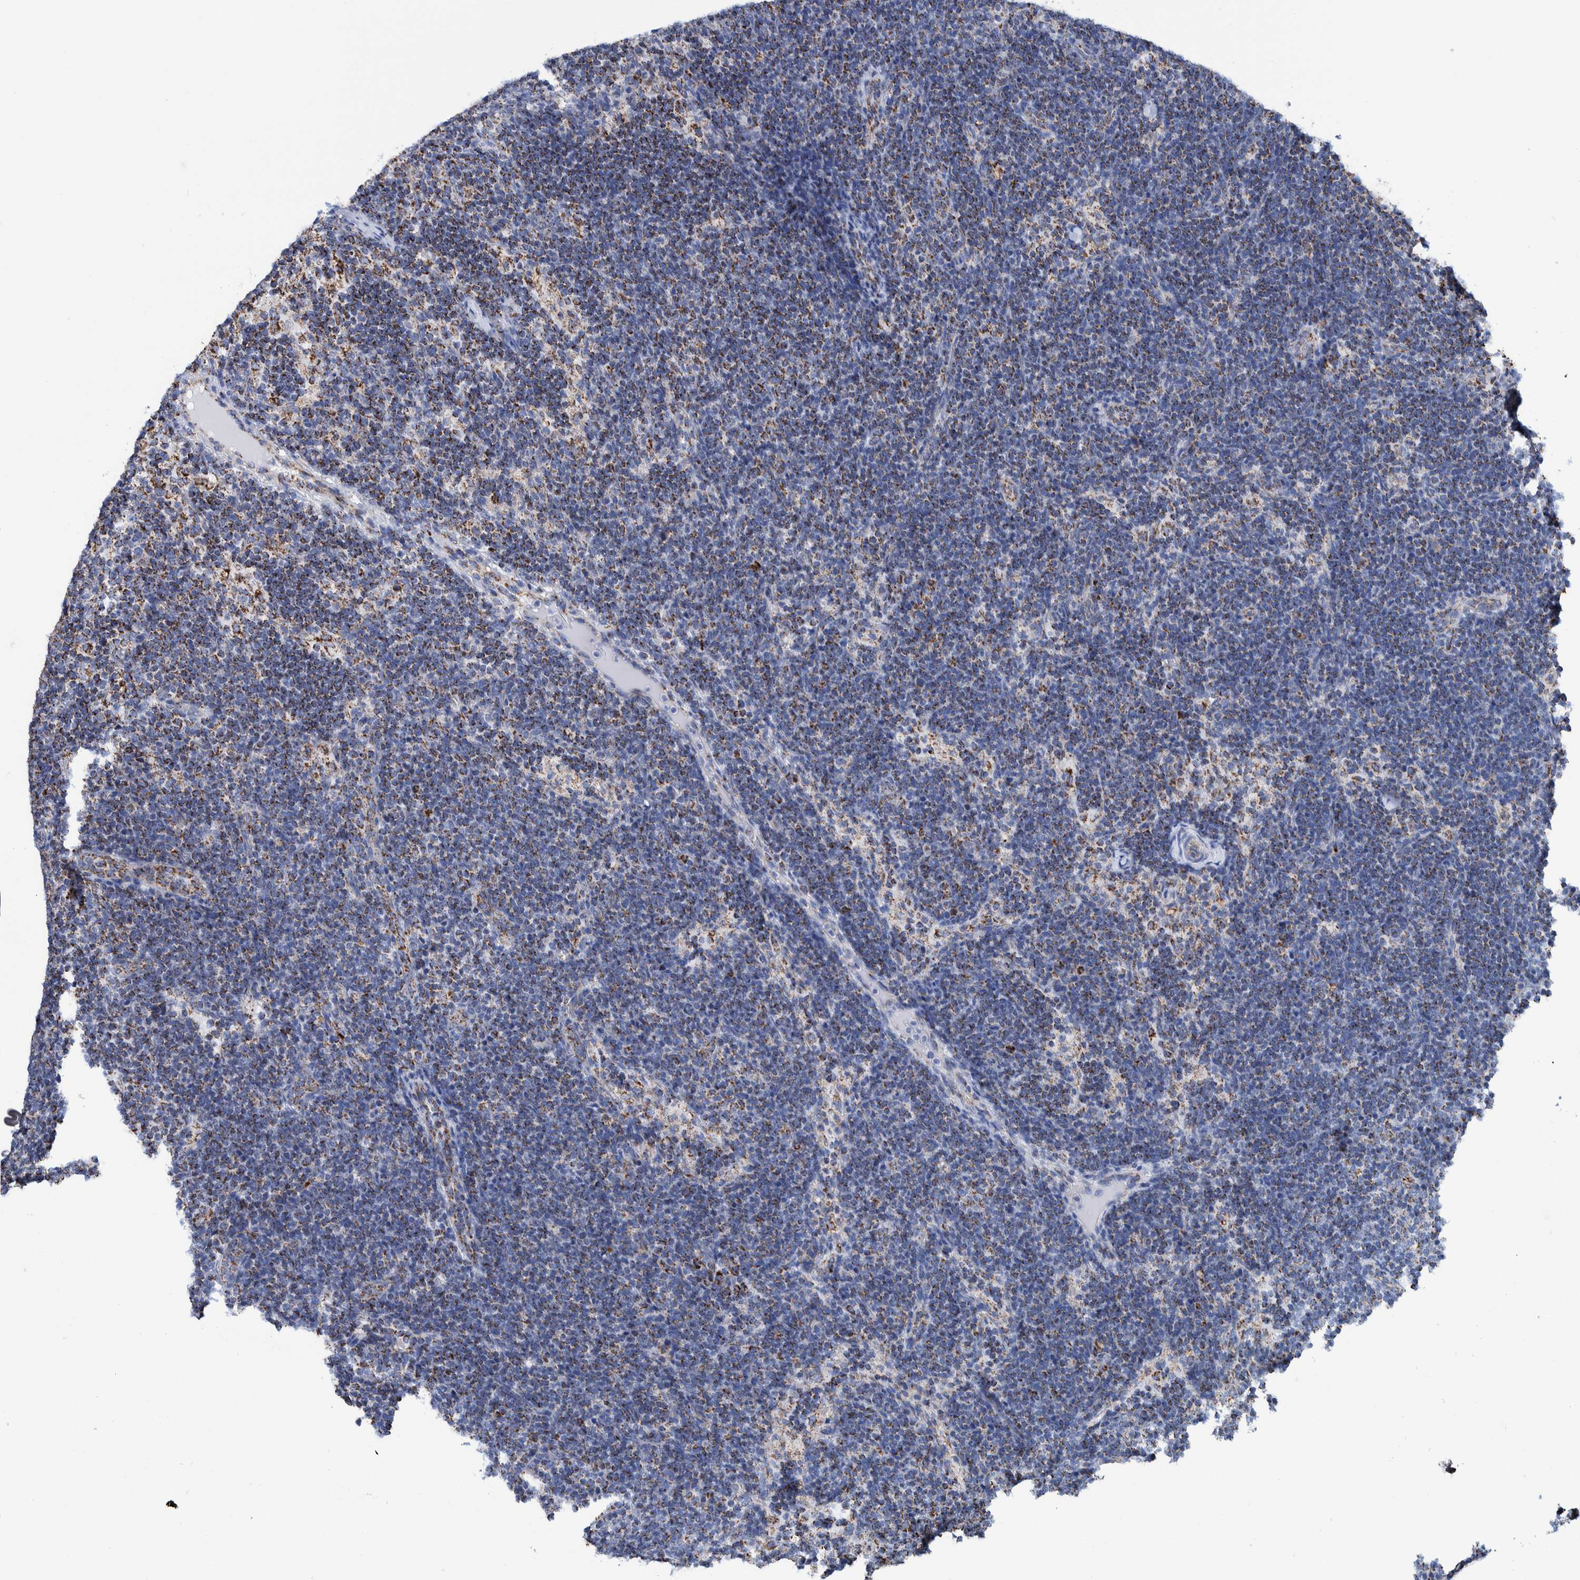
{"staining": {"intensity": "moderate", "quantity": "<25%", "location": "cytoplasmic/membranous"}, "tissue": "lymph node", "cell_type": "Germinal center cells", "image_type": "normal", "snomed": [{"axis": "morphology", "description": "Normal tissue, NOS"}, {"axis": "topography", "description": "Lymph node"}], "caption": "Protein staining displays moderate cytoplasmic/membranous expression in approximately <25% of germinal center cells in benign lymph node.", "gene": "DECR1", "patient": {"sex": "female", "age": 22}}